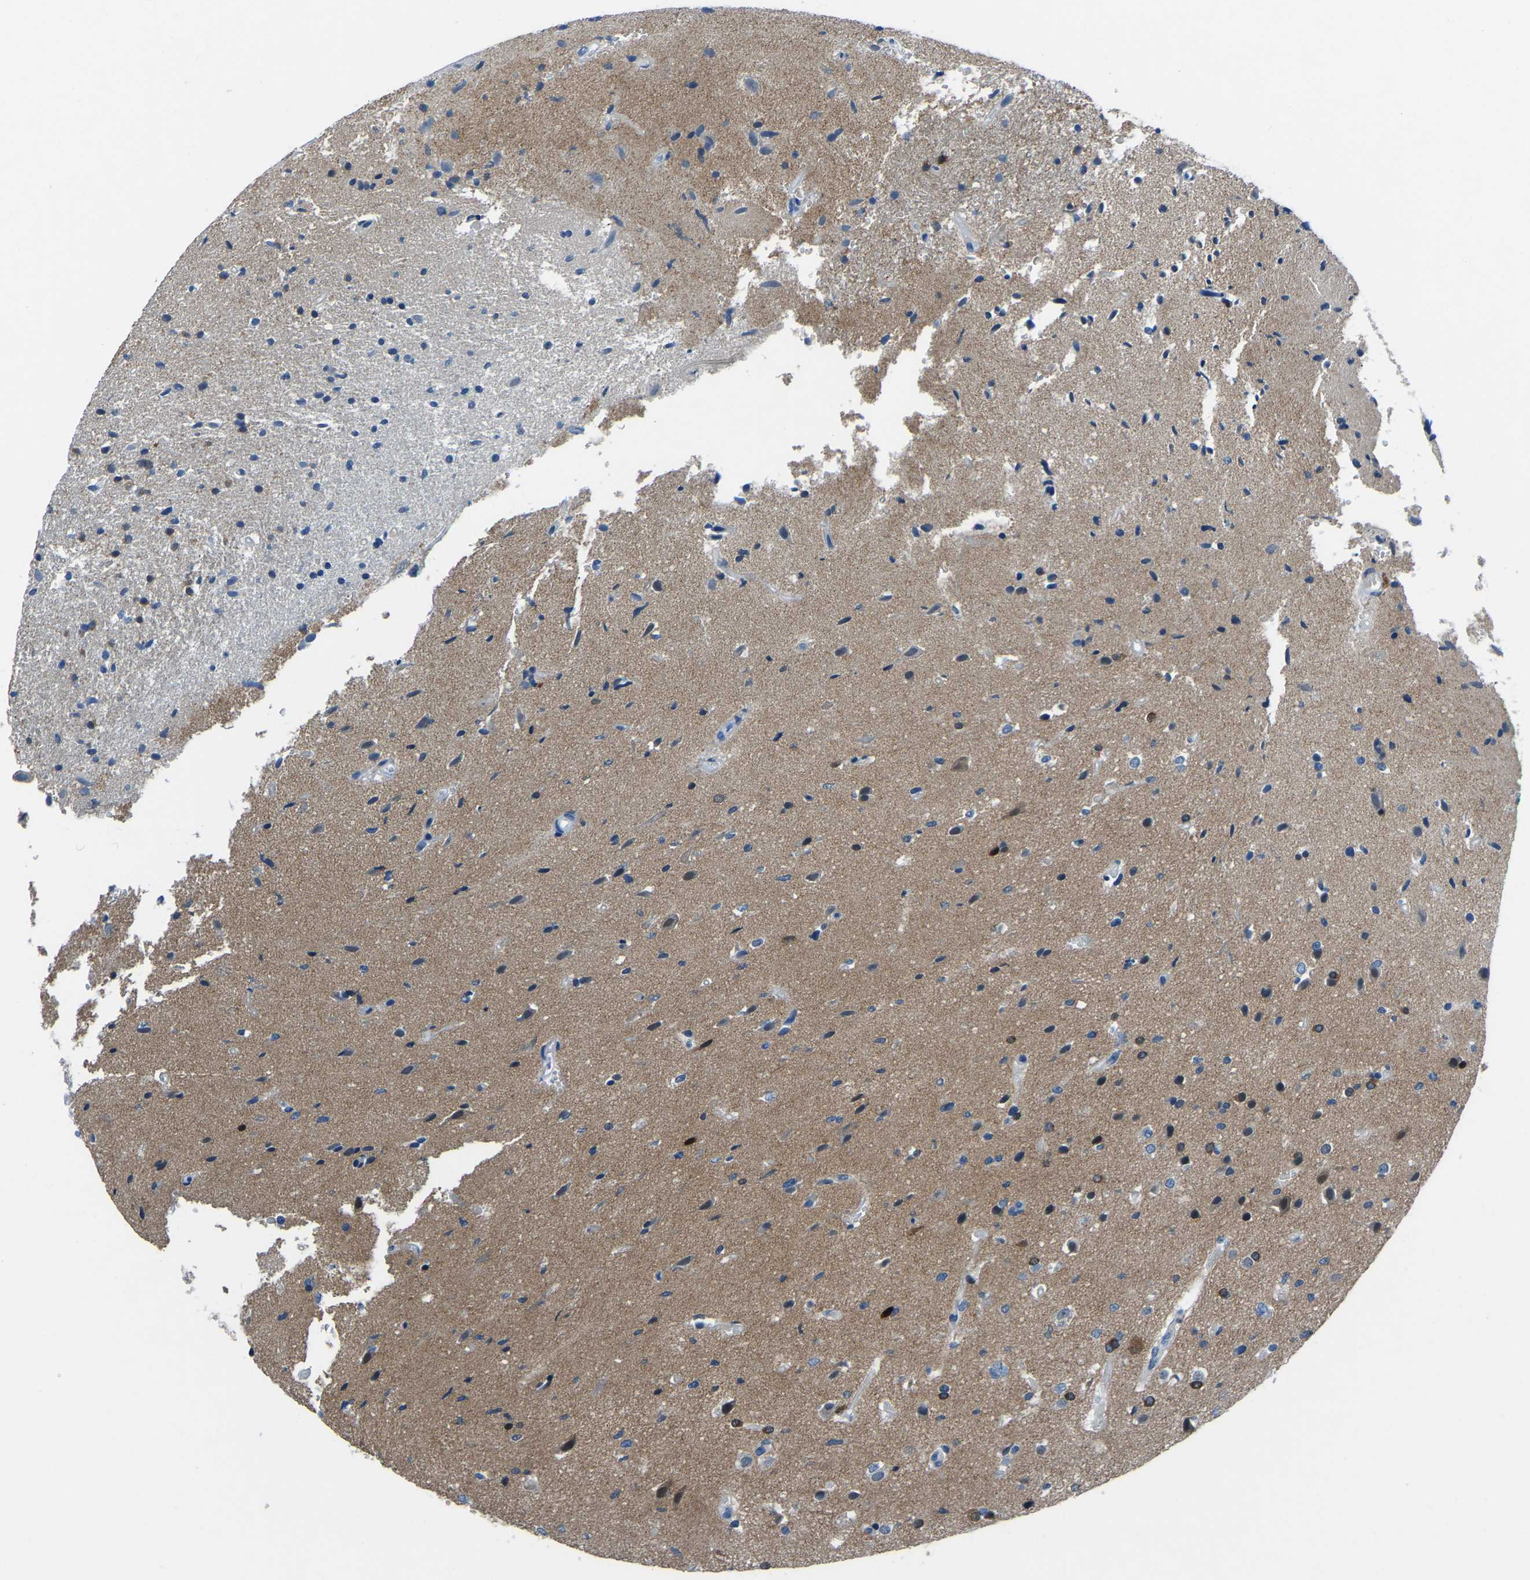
{"staining": {"intensity": "moderate", "quantity": "<25%", "location": "cytoplasmic/membranous"}, "tissue": "glioma", "cell_type": "Tumor cells", "image_type": "cancer", "snomed": [{"axis": "morphology", "description": "Glioma, malignant, High grade"}, {"axis": "topography", "description": "Brain"}], "caption": "Moderate cytoplasmic/membranous expression is present in approximately <25% of tumor cells in malignant glioma (high-grade).", "gene": "XIRP1", "patient": {"sex": "male", "age": 33}}